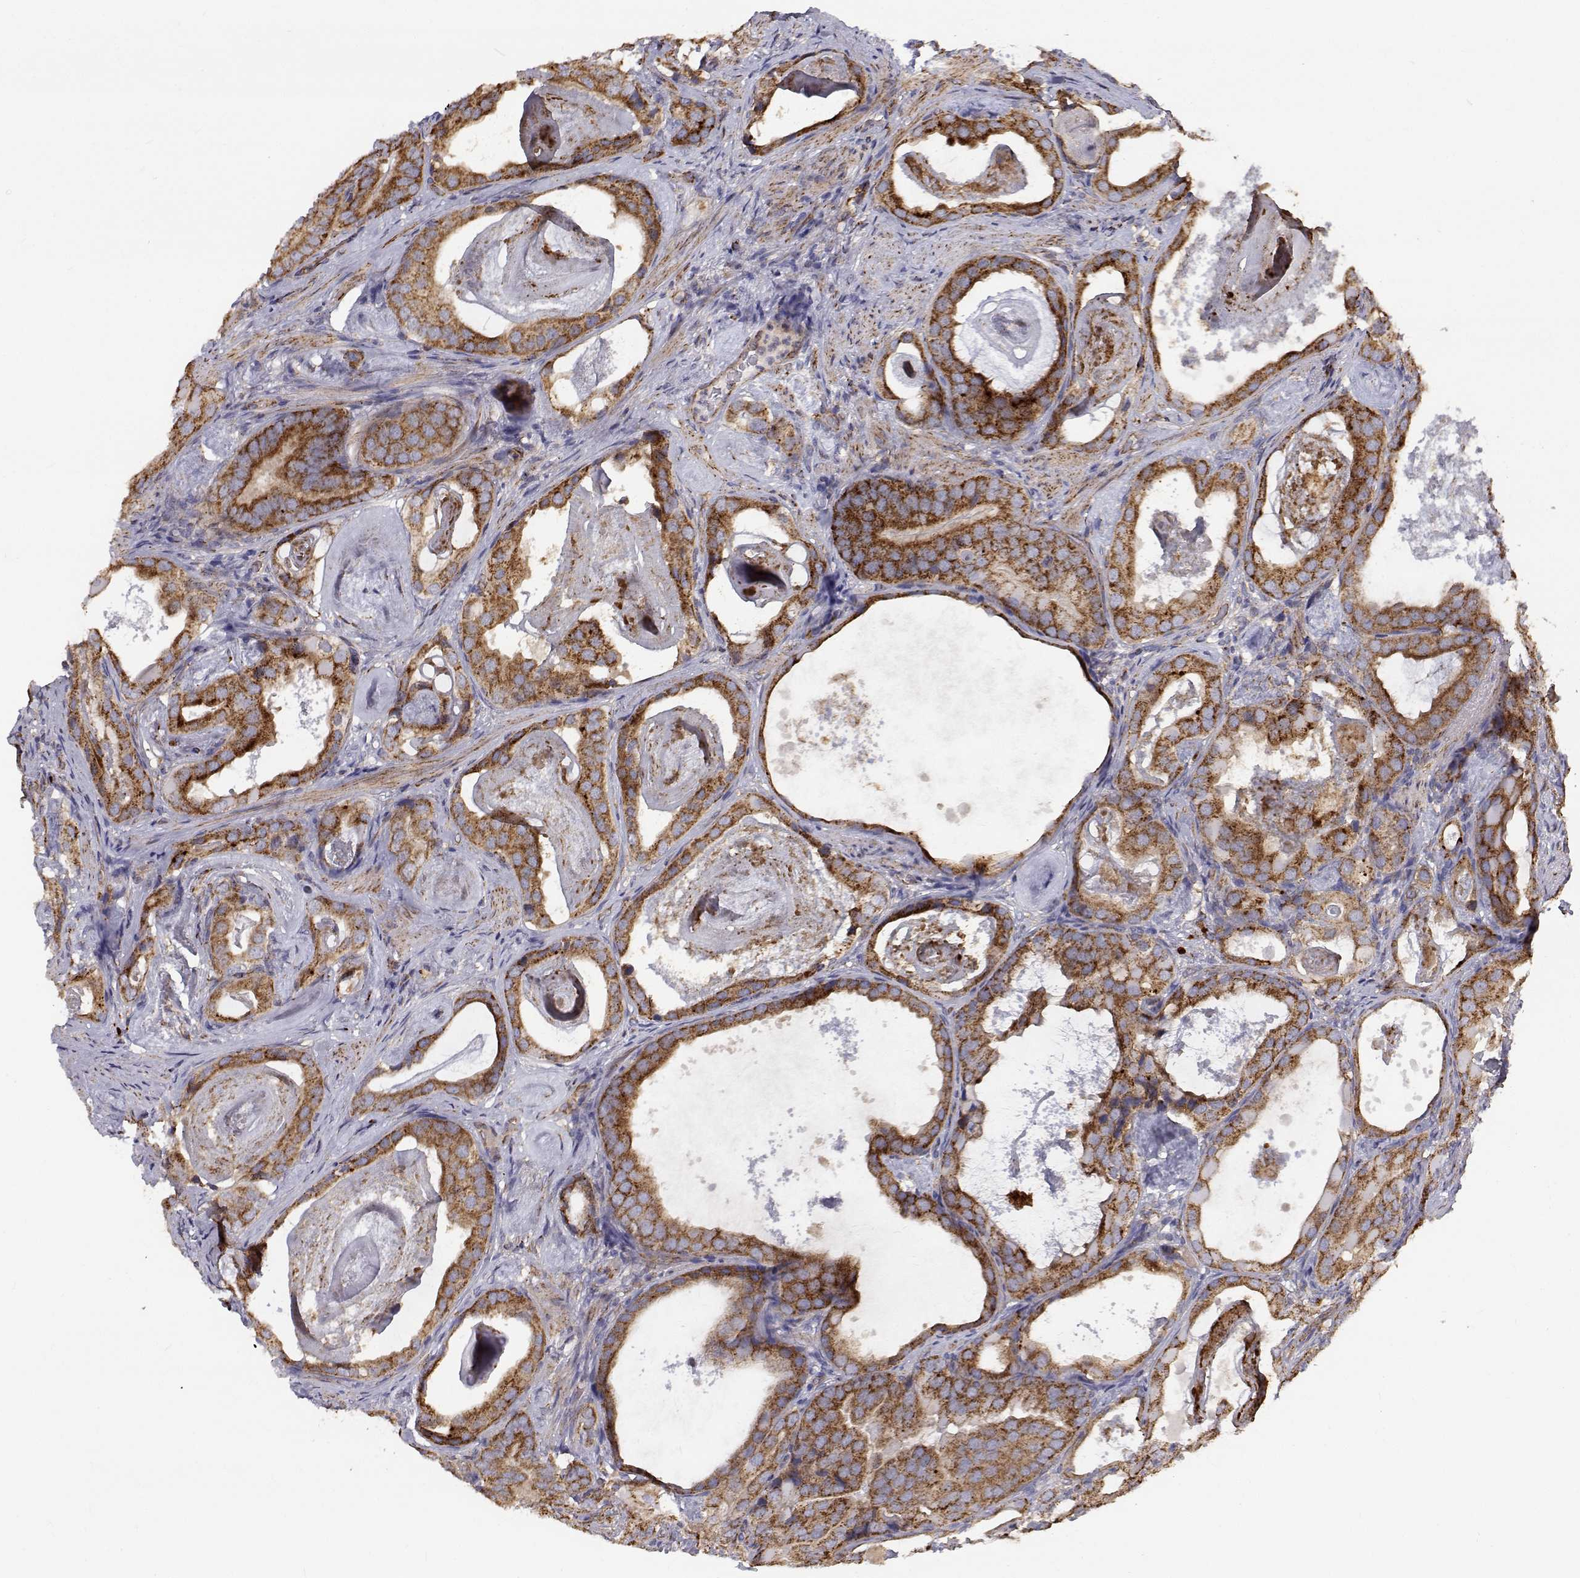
{"staining": {"intensity": "strong", "quantity": ">75%", "location": "cytoplasmic/membranous"}, "tissue": "prostate cancer", "cell_type": "Tumor cells", "image_type": "cancer", "snomed": [{"axis": "morphology", "description": "Adenocarcinoma, Low grade"}, {"axis": "topography", "description": "Prostate and seminal vesicle, NOS"}], "caption": "Human low-grade adenocarcinoma (prostate) stained with a protein marker demonstrates strong staining in tumor cells.", "gene": "SPICE1", "patient": {"sex": "male", "age": 71}}